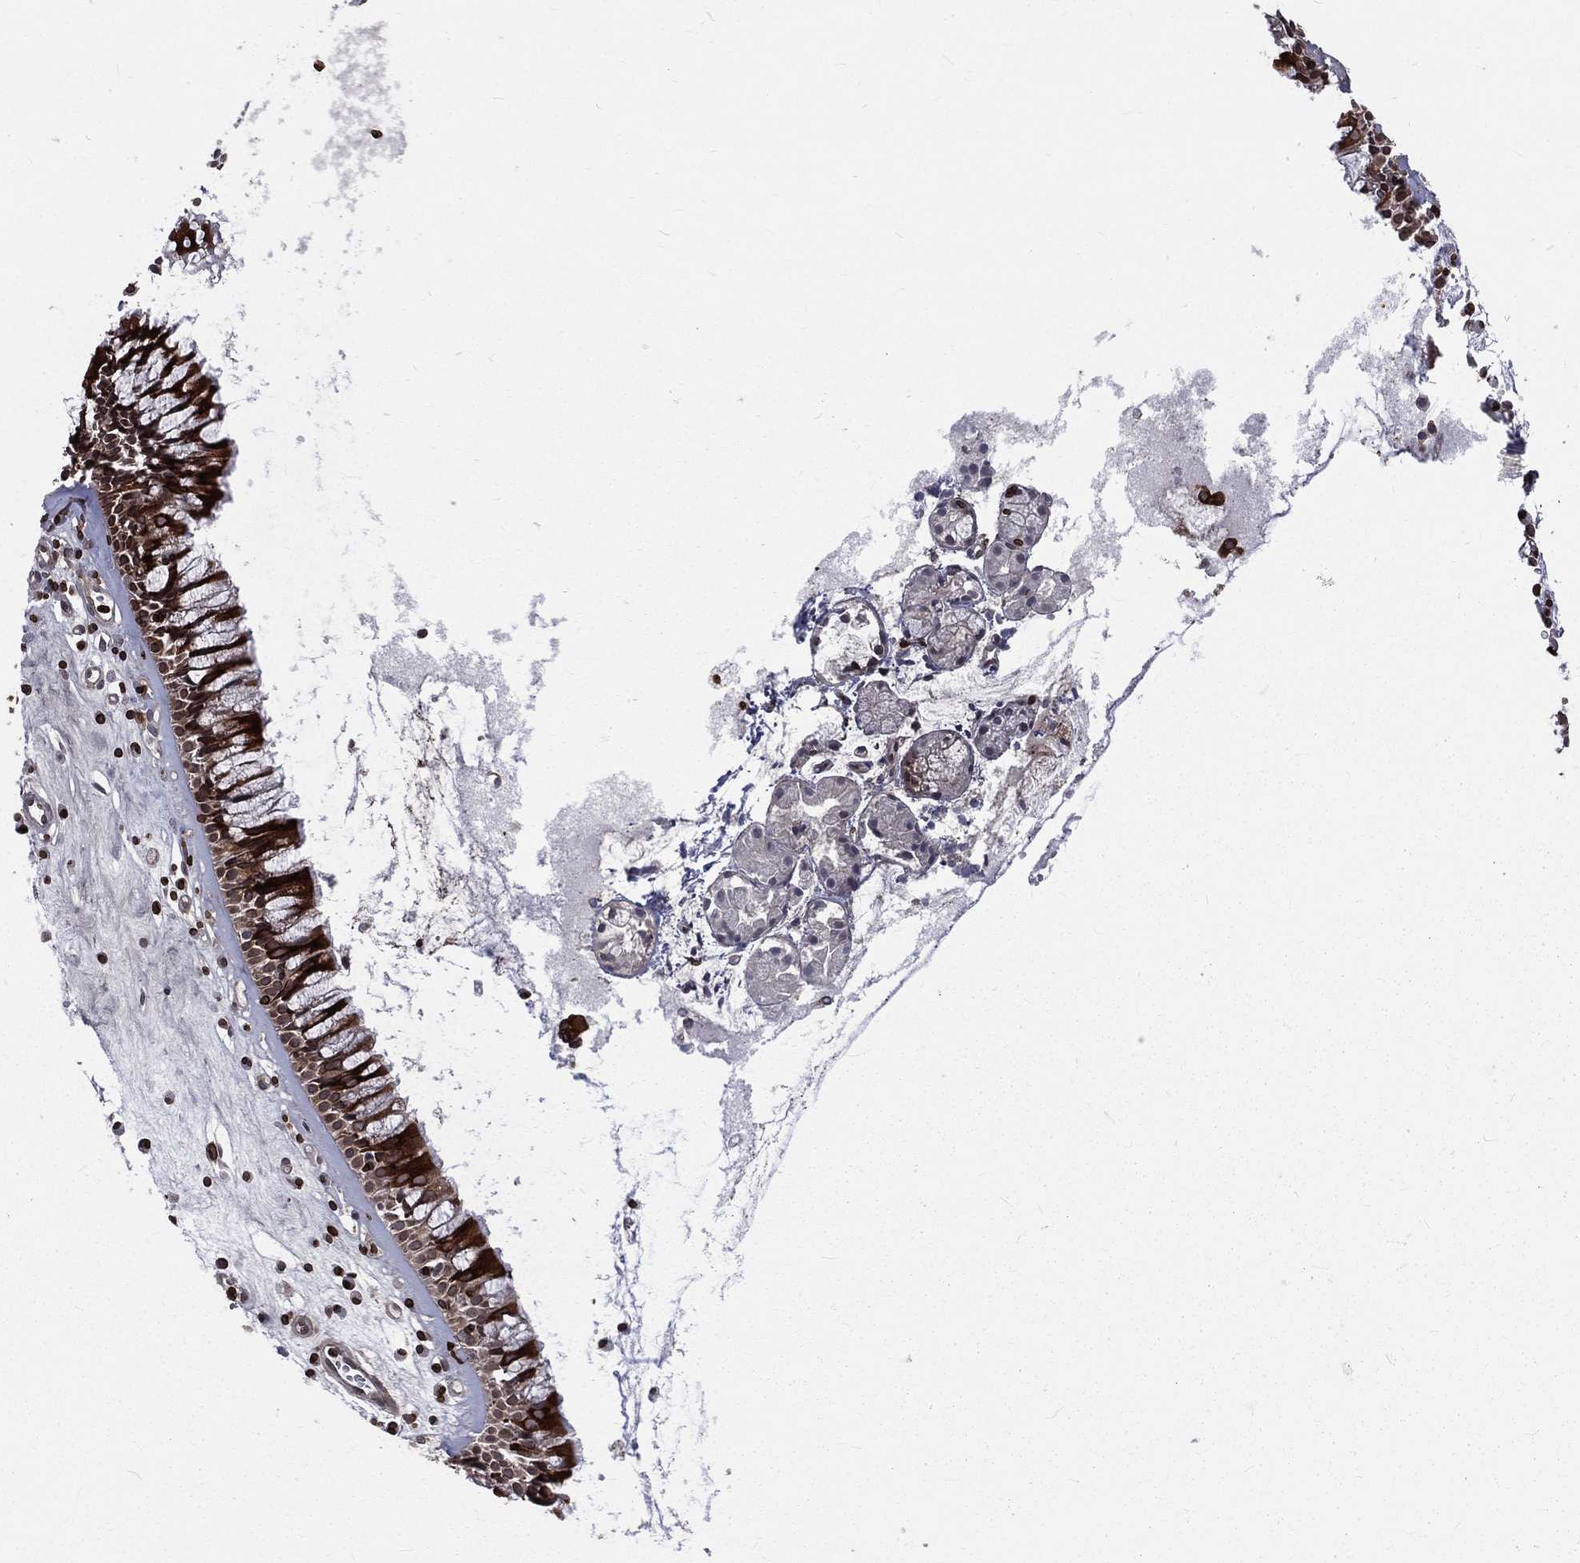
{"staining": {"intensity": "strong", "quantity": ">75%", "location": "cytoplasmic/membranous"}, "tissue": "nasopharynx", "cell_type": "Respiratory epithelial cells", "image_type": "normal", "snomed": [{"axis": "morphology", "description": "Normal tissue, NOS"}, {"axis": "topography", "description": "Nasopharynx"}], "caption": "This micrograph displays IHC staining of unremarkable nasopharynx, with high strong cytoplasmic/membranous expression in about >75% of respiratory epithelial cells.", "gene": "LBR", "patient": {"sex": "male", "age": 57}}